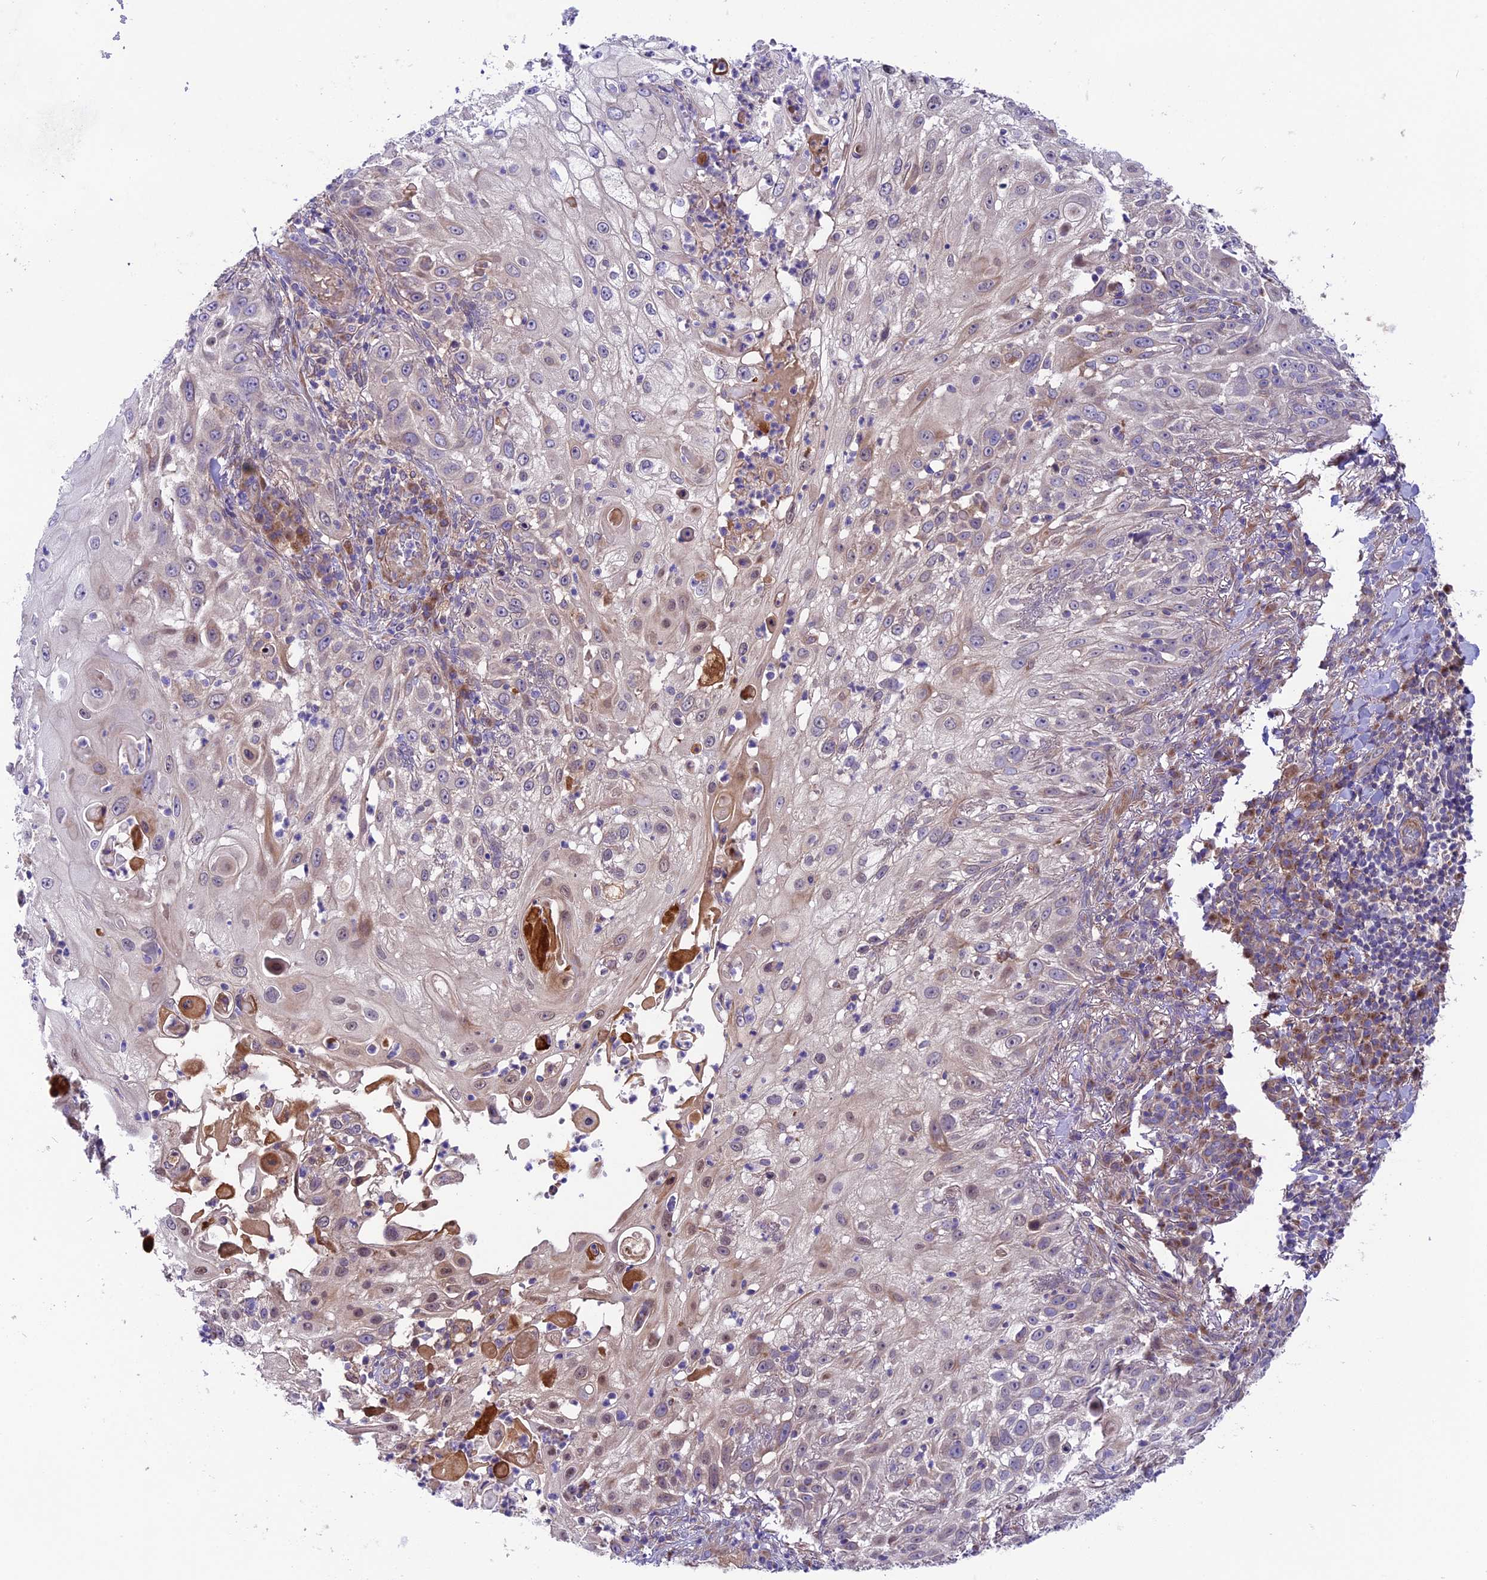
{"staining": {"intensity": "weak", "quantity": "<25%", "location": "cytoplasmic/membranous"}, "tissue": "skin cancer", "cell_type": "Tumor cells", "image_type": "cancer", "snomed": [{"axis": "morphology", "description": "Squamous cell carcinoma, NOS"}, {"axis": "topography", "description": "Skin"}], "caption": "DAB (3,3'-diaminobenzidine) immunohistochemical staining of human skin squamous cell carcinoma displays no significant expression in tumor cells. (DAB immunohistochemistry (IHC), high magnification).", "gene": "COG8", "patient": {"sex": "female", "age": 44}}